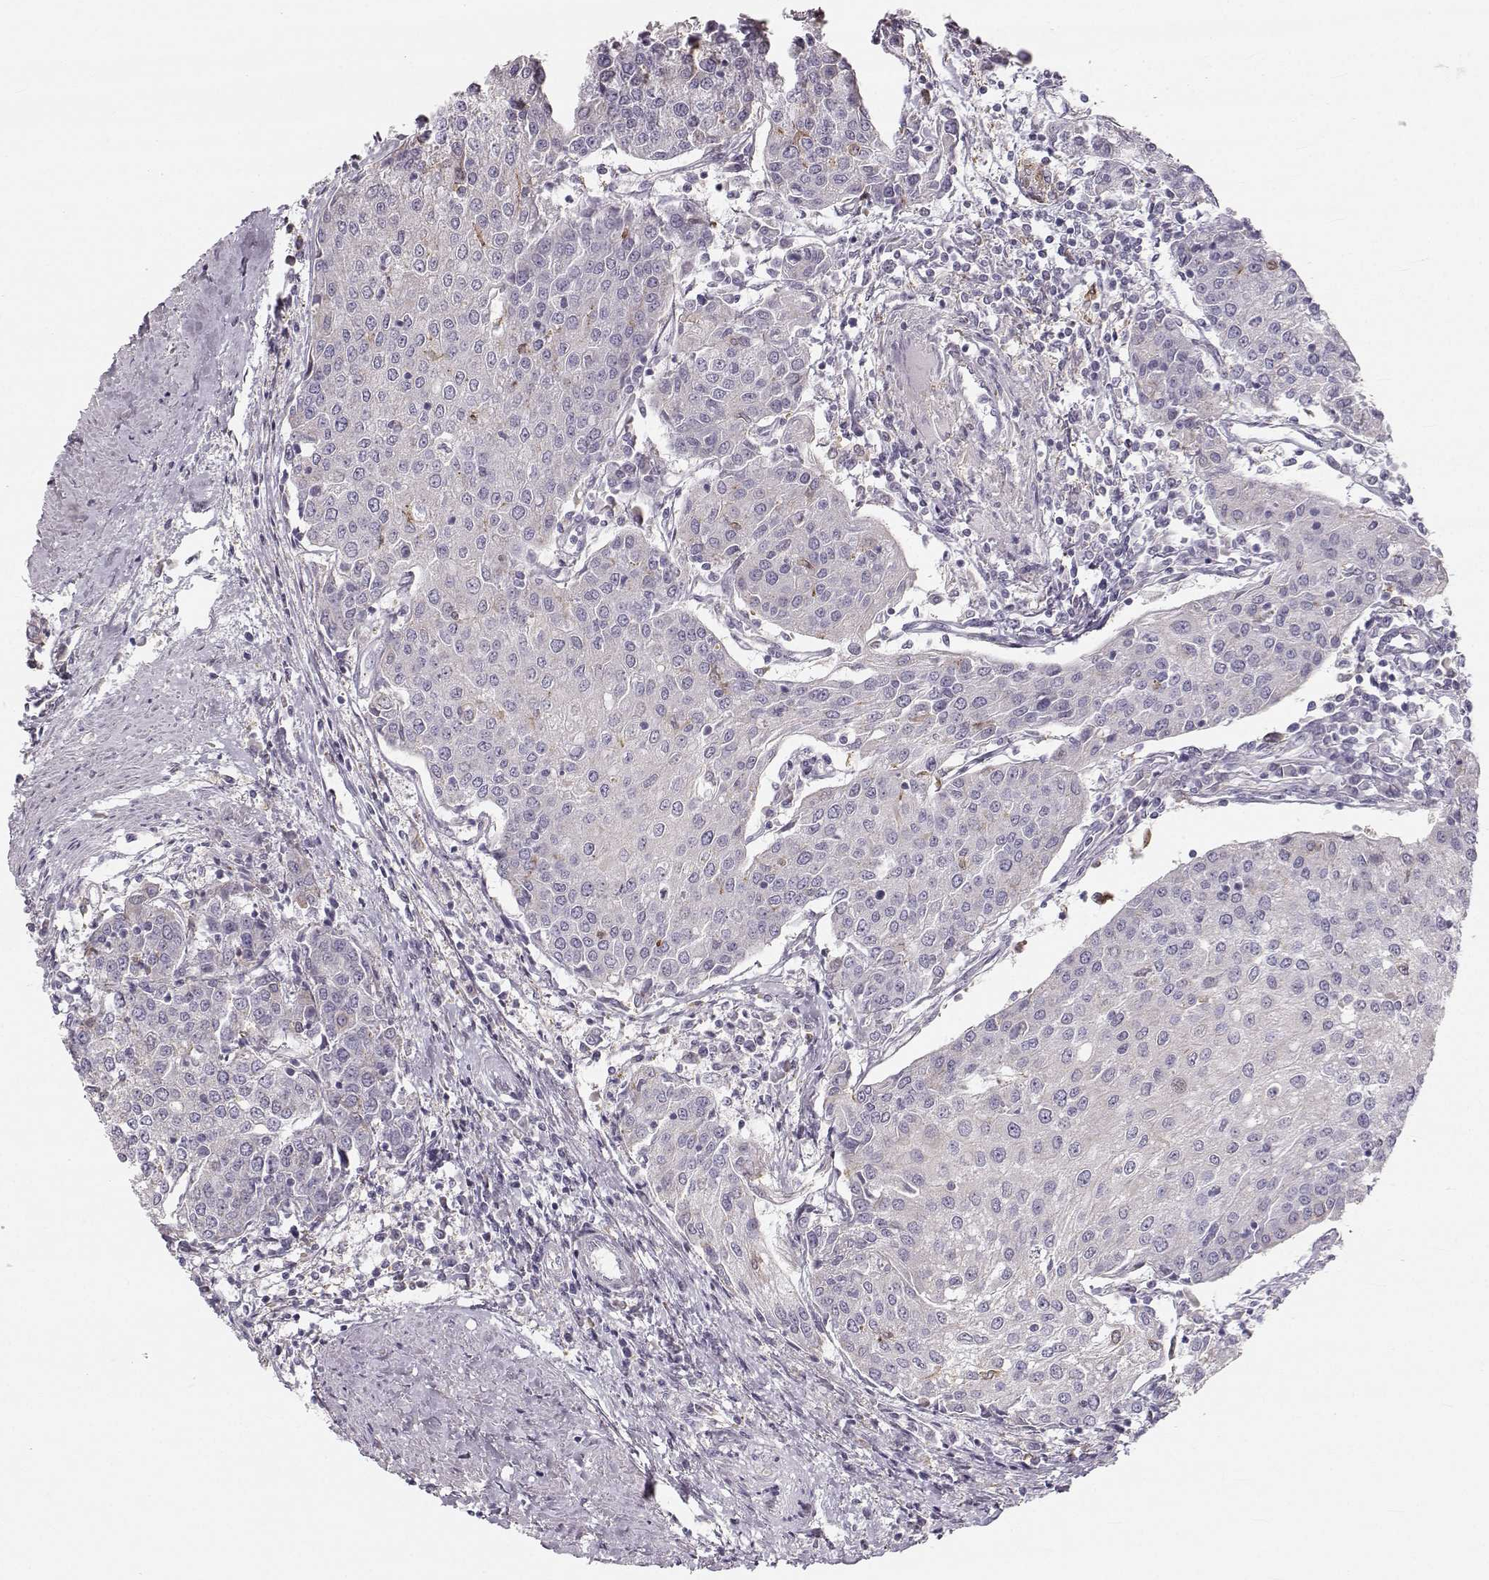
{"staining": {"intensity": "negative", "quantity": "none", "location": "none"}, "tissue": "urothelial cancer", "cell_type": "Tumor cells", "image_type": "cancer", "snomed": [{"axis": "morphology", "description": "Urothelial carcinoma, High grade"}, {"axis": "topography", "description": "Urinary bladder"}], "caption": "Immunohistochemical staining of urothelial cancer displays no significant positivity in tumor cells. (Stains: DAB IHC with hematoxylin counter stain, Microscopy: brightfield microscopy at high magnification).", "gene": "RUNDC3A", "patient": {"sex": "female", "age": 85}}